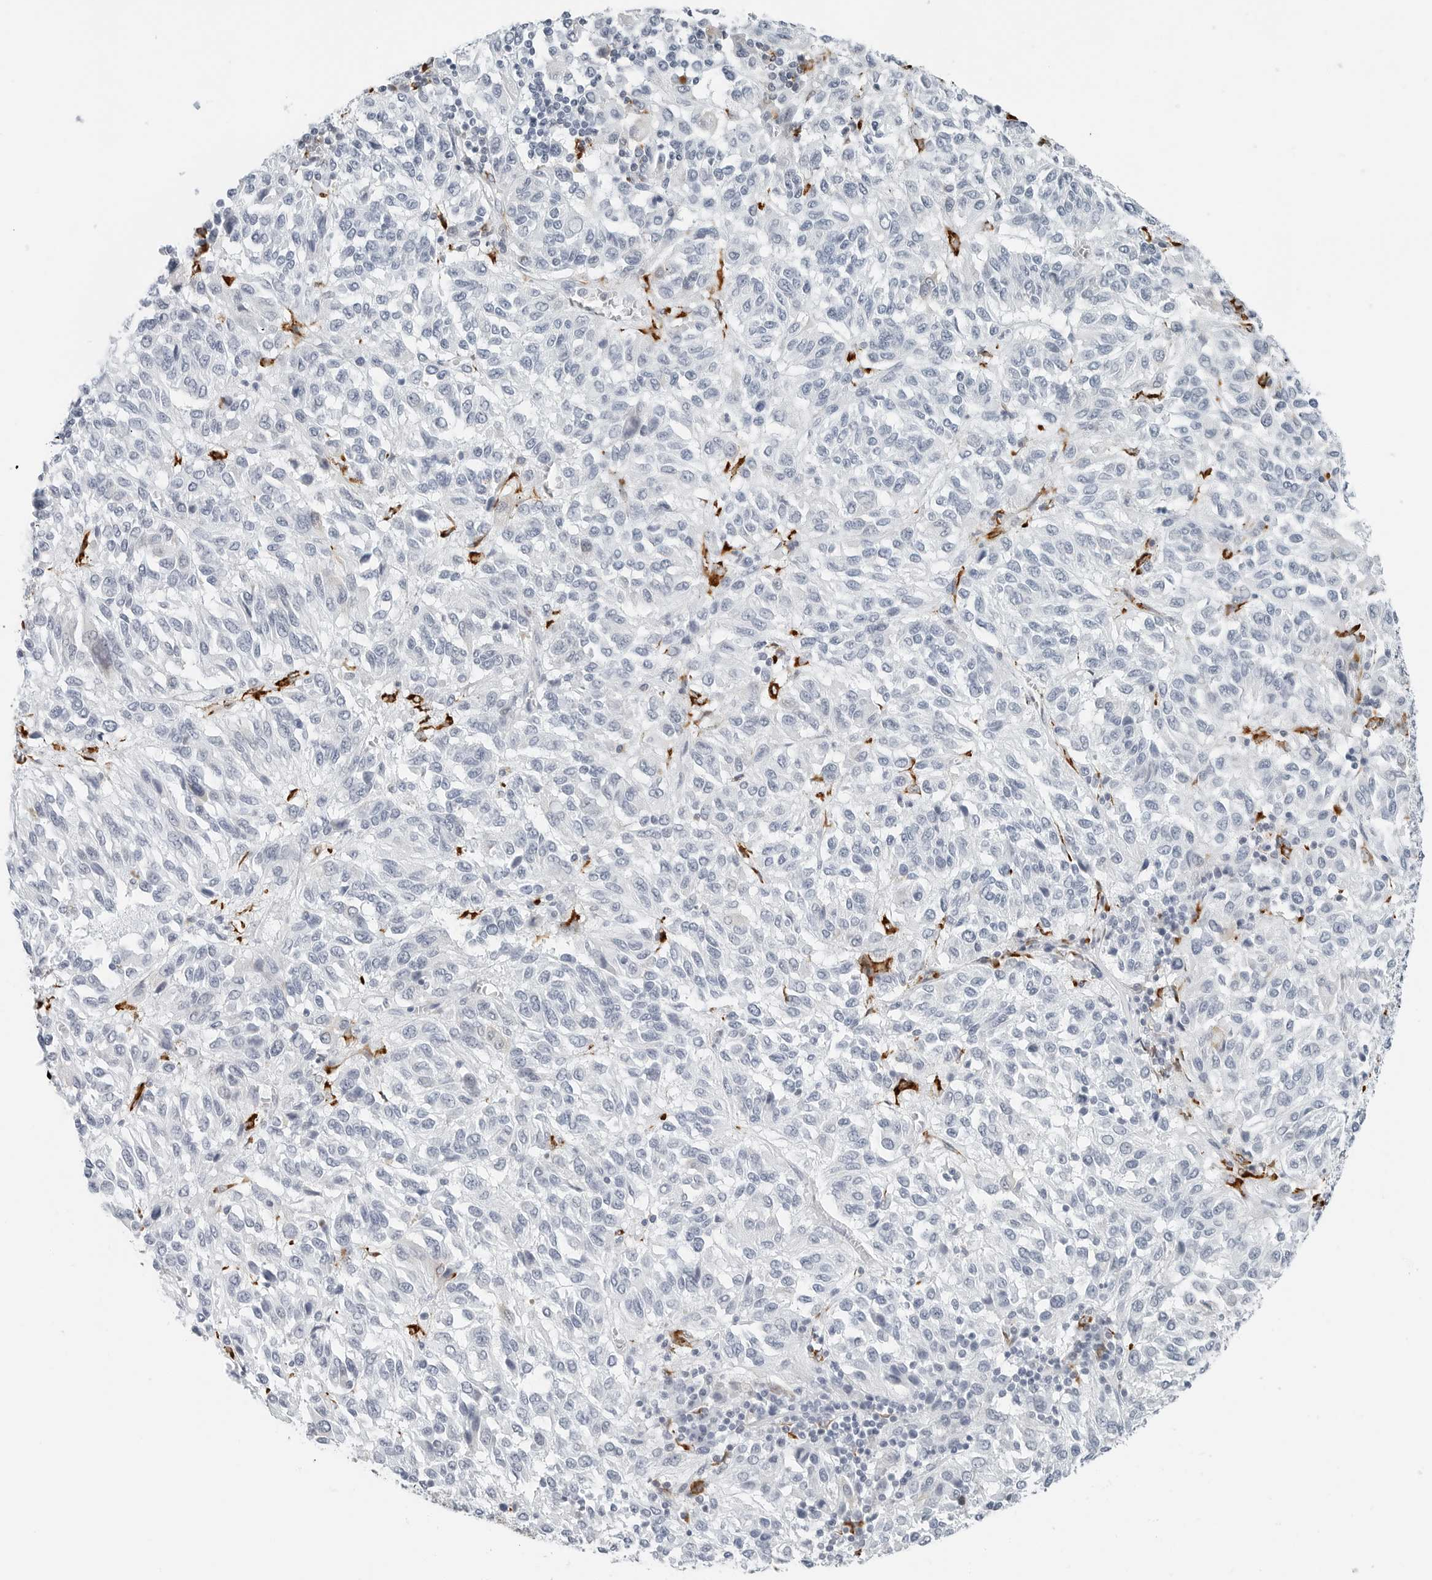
{"staining": {"intensity": "negative", "quantity": "none", "location": "none"}, "tissue": "melanoma", "cell_type": "Tumor cells", "image_type": "cancer", "snomed": [{"axis": "morphology", "description": "Malignant melanoma, Metastatic site"}, {"axis": "topography", "description": "Lung"}], "caption": "Tumor cells show no significant protein expression in malignant melanoma (metastatic site).", "gene": "P4HA2", "patient": {"sex": "male", "age": 64}}